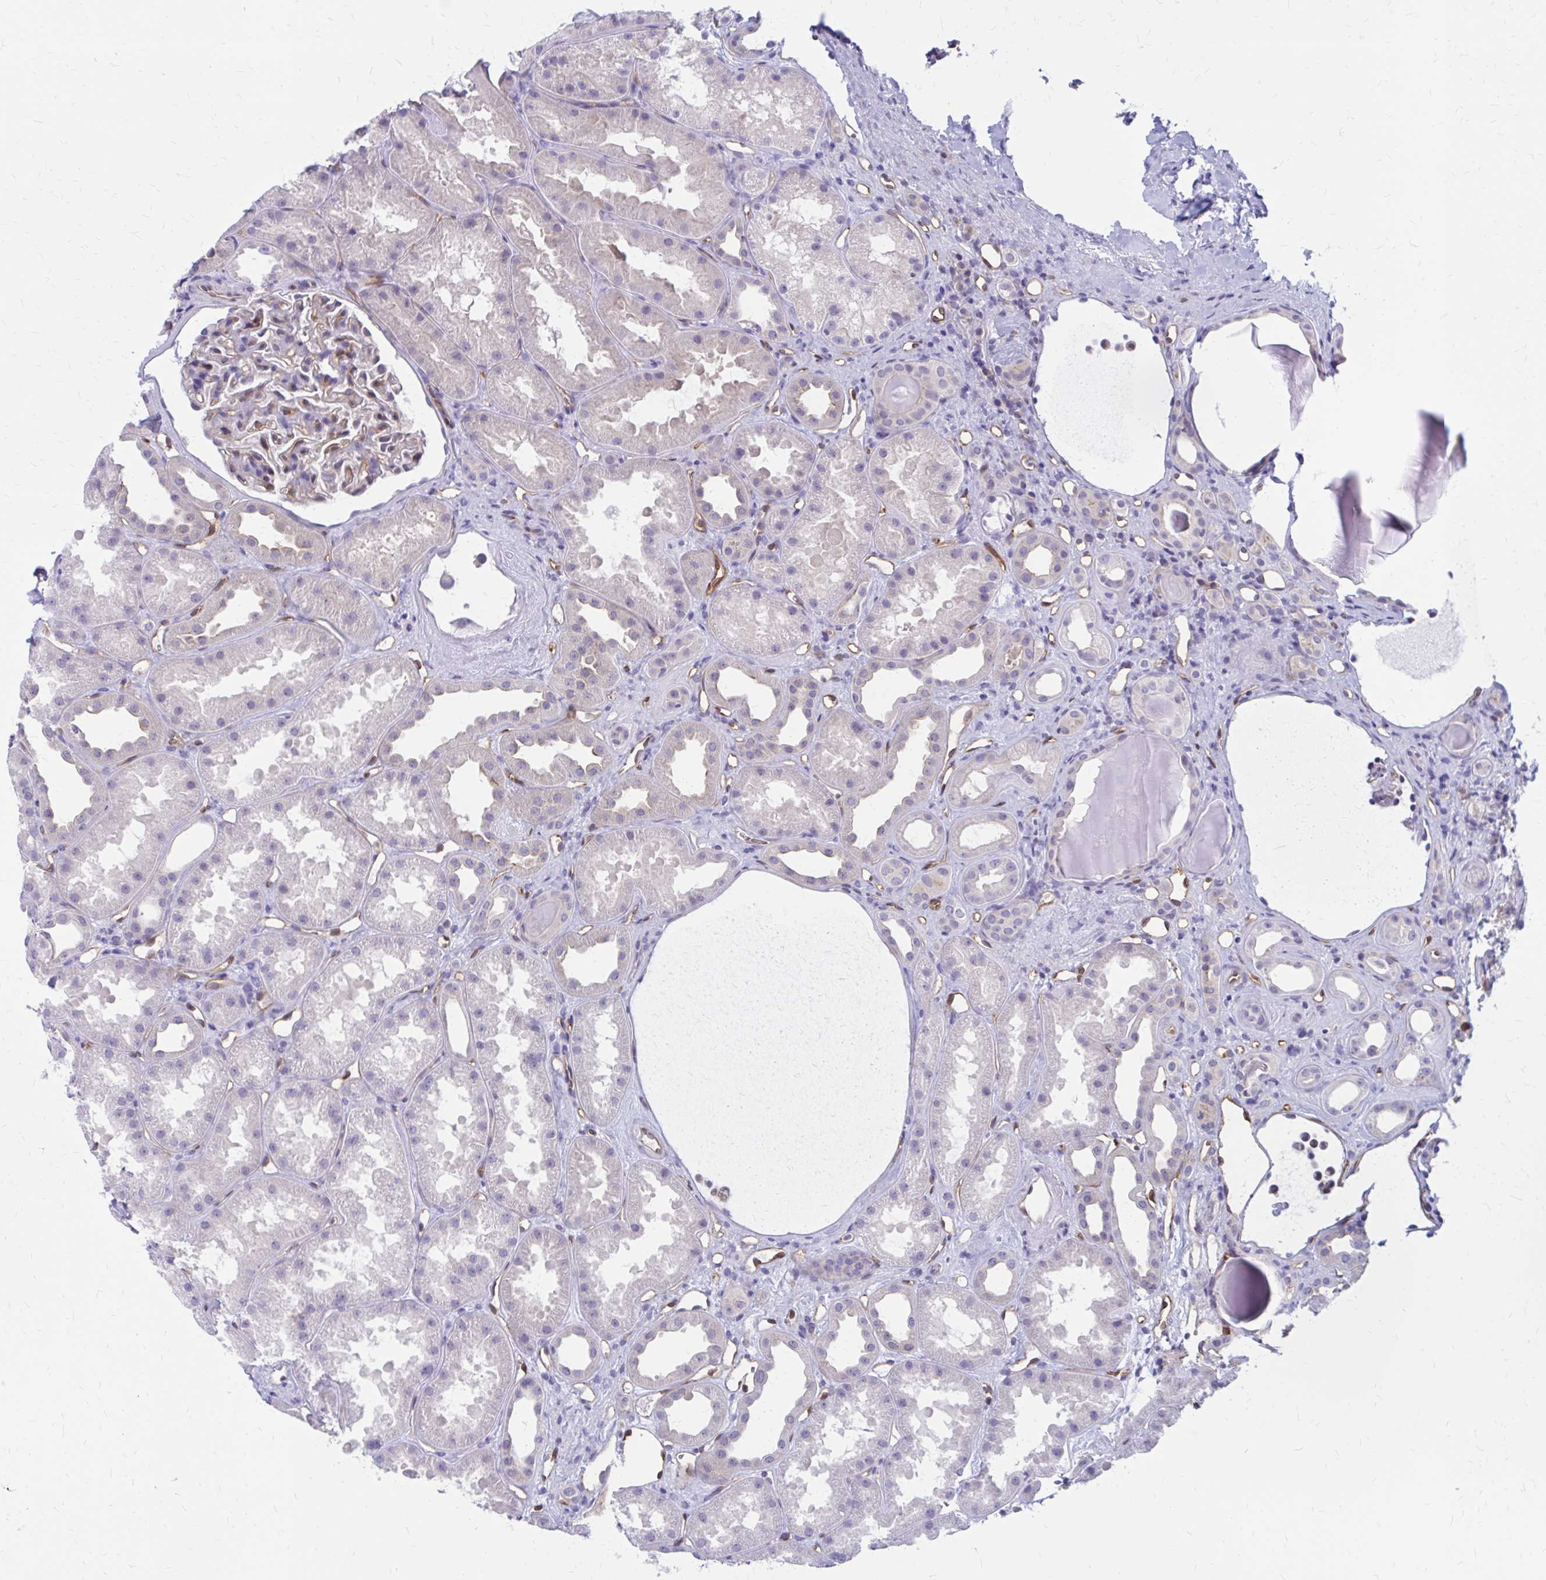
{"staining": {"intensity": "moderate", "quantity": "<25%", "location": "cytoplasmic/membranous"}, "tissue": "kidney", "cell_type": "Cells in glomeruli", "image_type": "normal", "snomed": [{"axis": "morphology", "description": "Normal tissue, NOS"}, {"axis": "topography", "description": "Kidney"}], "caption": "This micrograph reveals immunohistochemistry staining of normal kidney, with low moderate cytoplasmic/membranous positivity in about <25% of cells in glomeruli.", "gene": "CLIC2", "patient": {"sex": "male", "age": 61}}